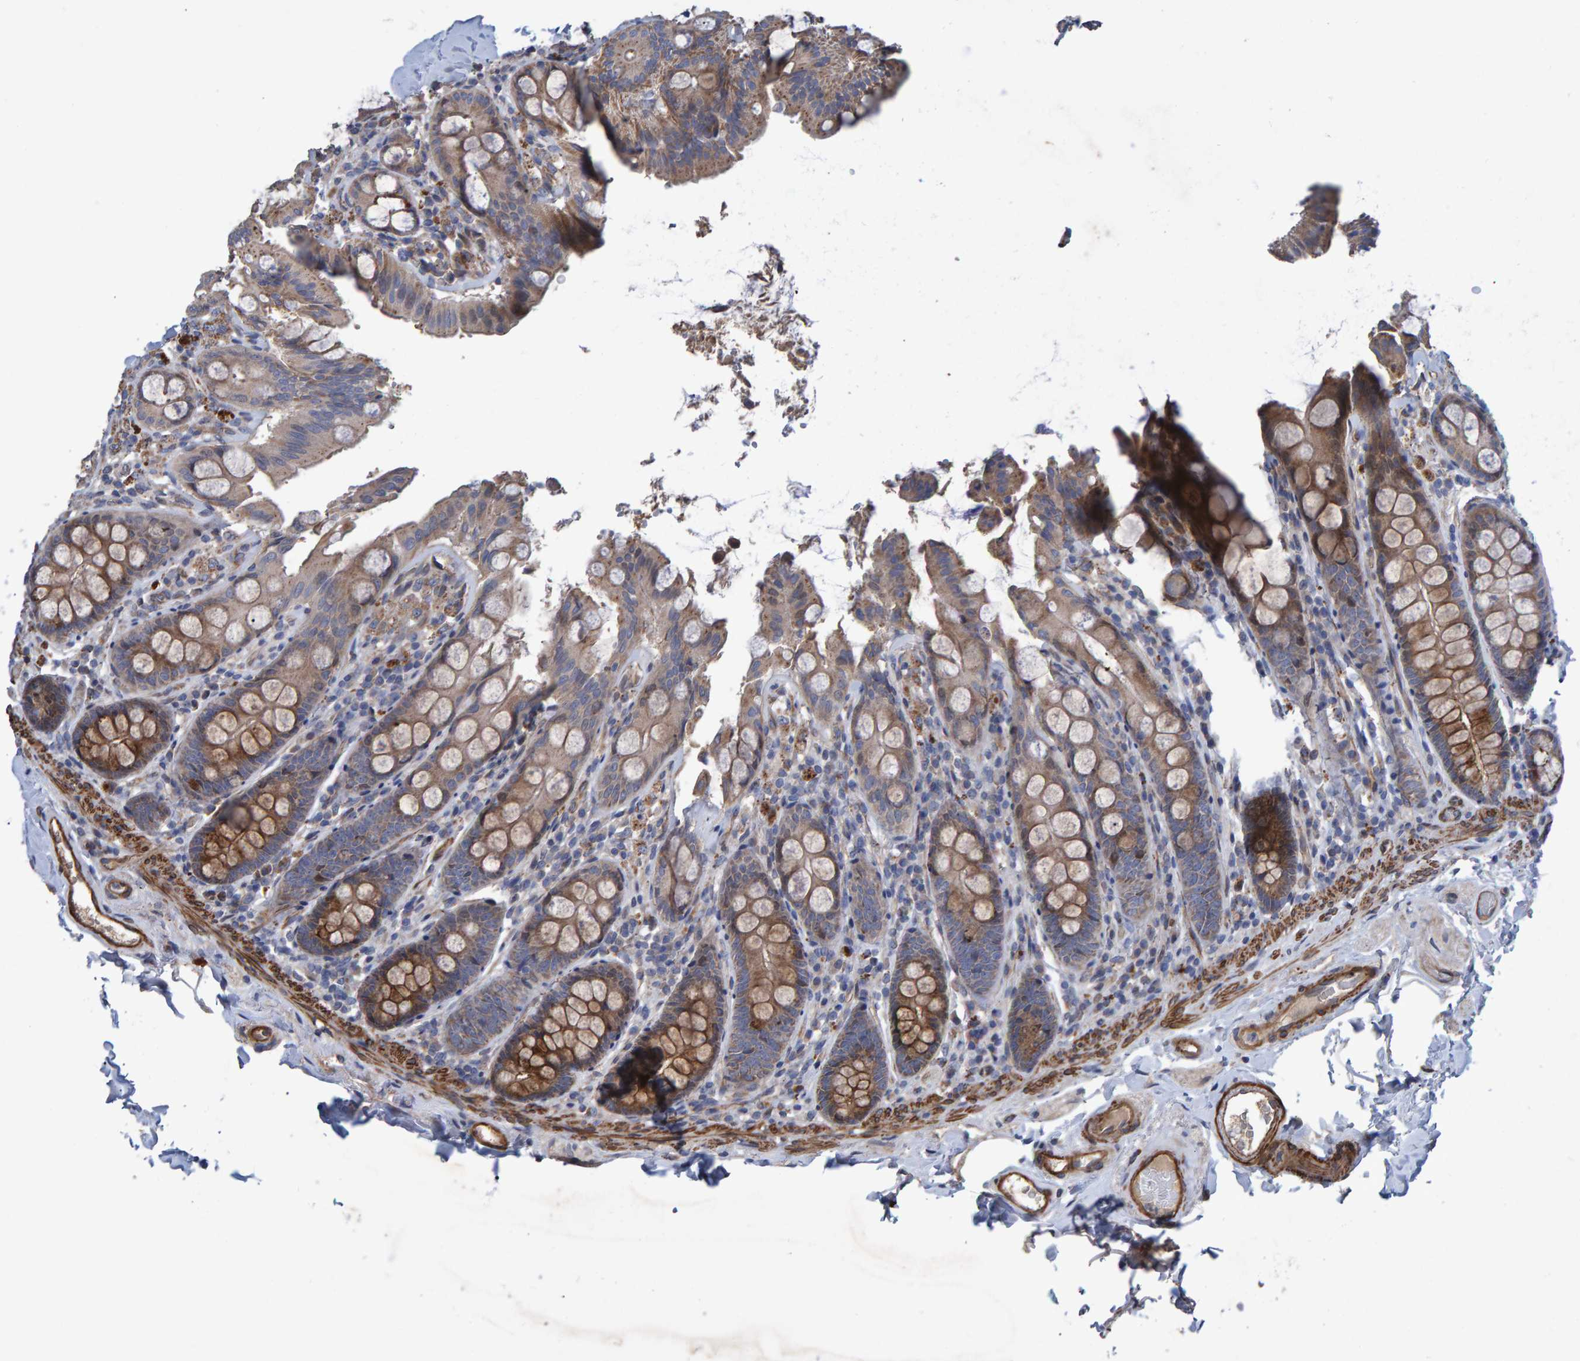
{"staining": {"intensity": "strong", "quantity": ">75%", "location": "cytoplasmic/membranous"}, "tissue": "colon", "cell_type": "Endothelial cells", "image_type": "normal", "snomed": [{"axis": "morphology", "description": "Normal tissue, NOS"}, {"axis": "topography", "description": "Colon"}, {"axis": "topography", "description": "Peripheral nerve tissue"}], "caption": "Protein staining by immunohistochemistry (IHC) reveals strong cytoplasmic/membranous expression in approximately >75% of endothelial cells in normal colon.", "gene": "SLIT2", "patient": {"sex": "female", "age": 61}}